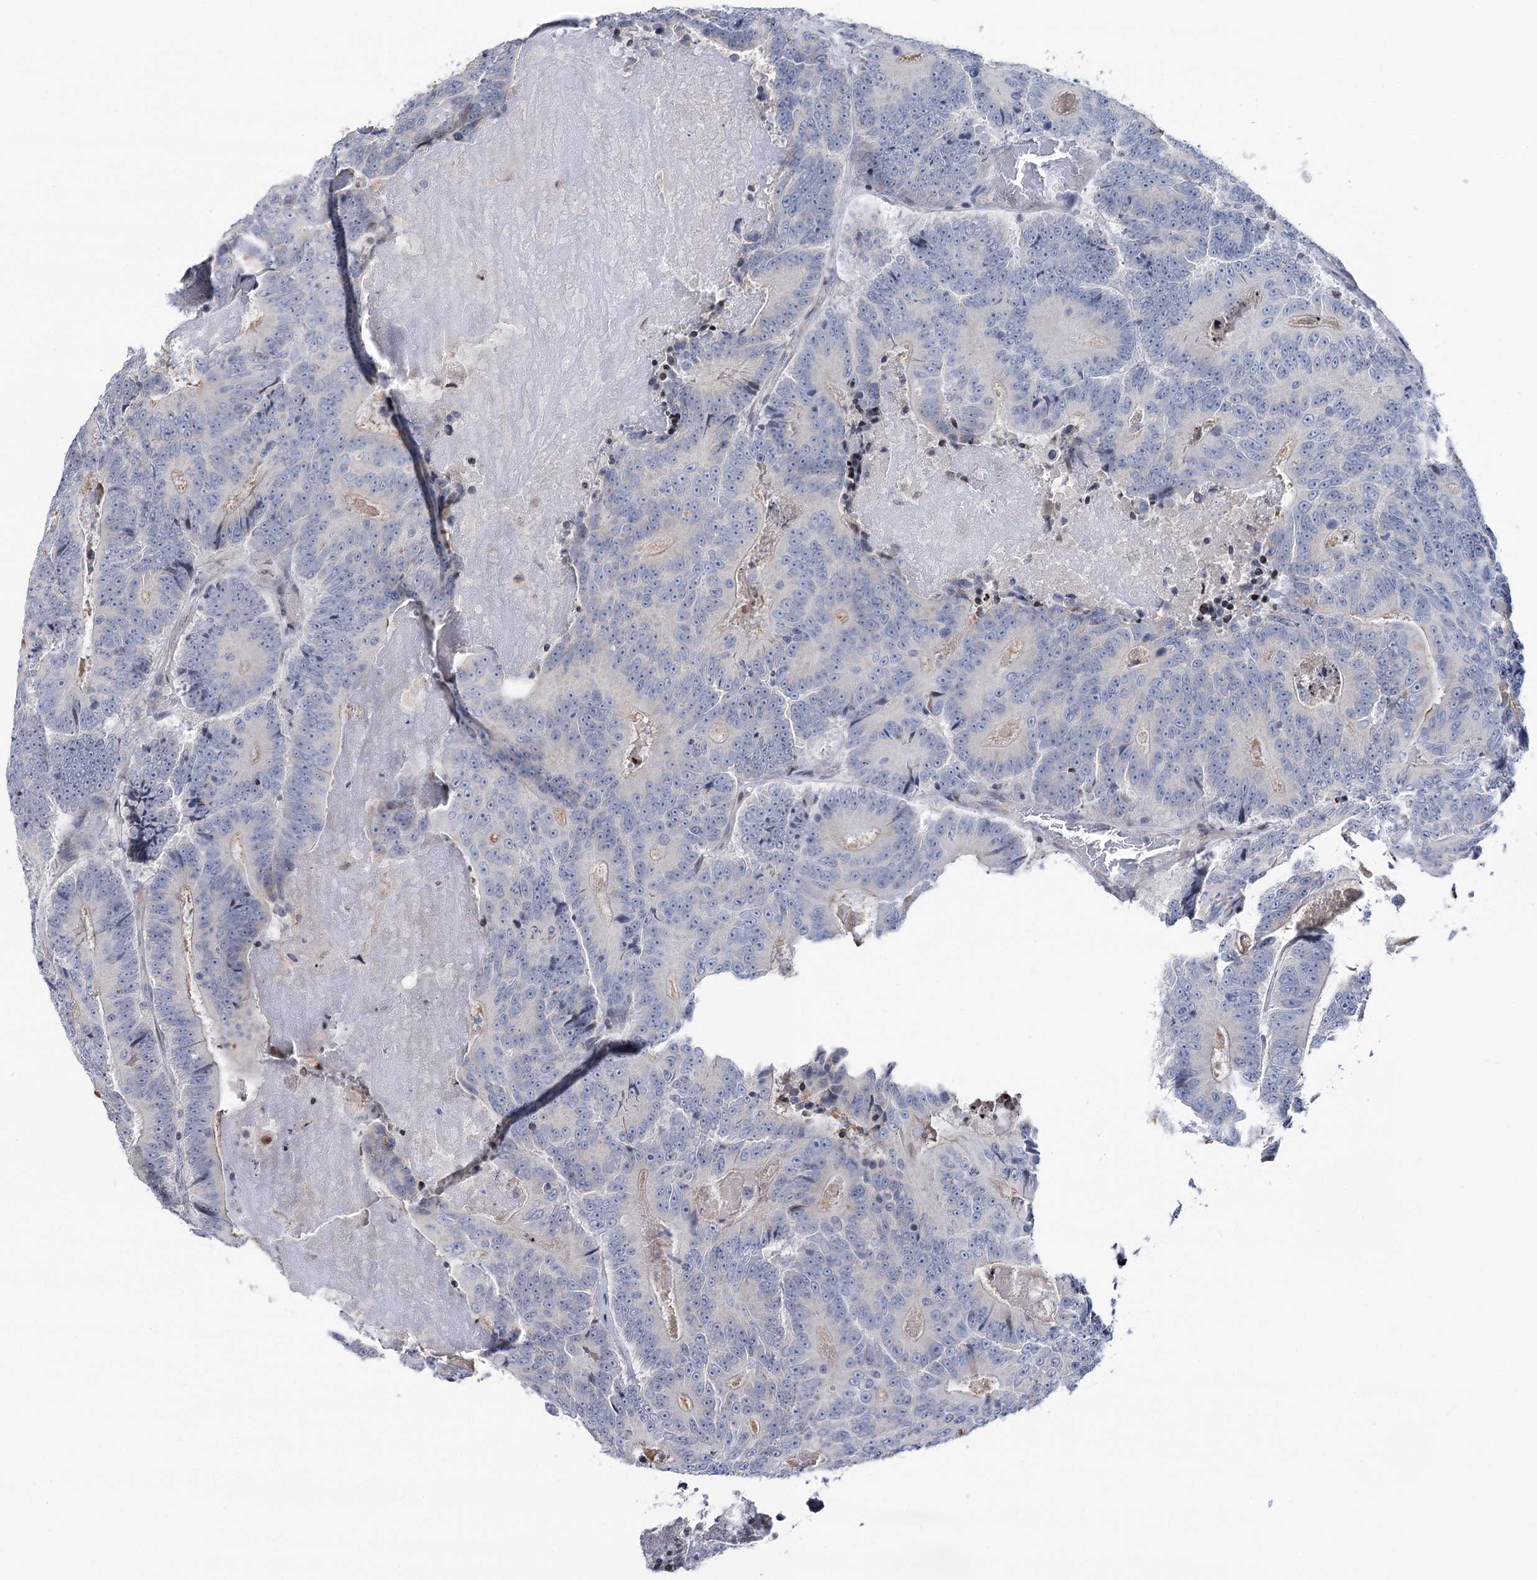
{"staining": {"intensity": "negative", "quantity": "none", "location": "none"}, "tissue": "colorectal cancer", "cell_type": "Tumor cells", "image_type": "cancer", "snomed": [{"axis": "morphology", "description": "Adenocarcinoma, NOS"}, {"axis": "topography", "description": "Colon"}], "caption": "Colorectal cancer (adenocarcinoma) stained for a protein using immunohistochemistry (IHC) reveals no positivity tumor cells.", "gene": "PTGR1", "patient": {"sex": "male", "age": 83}}